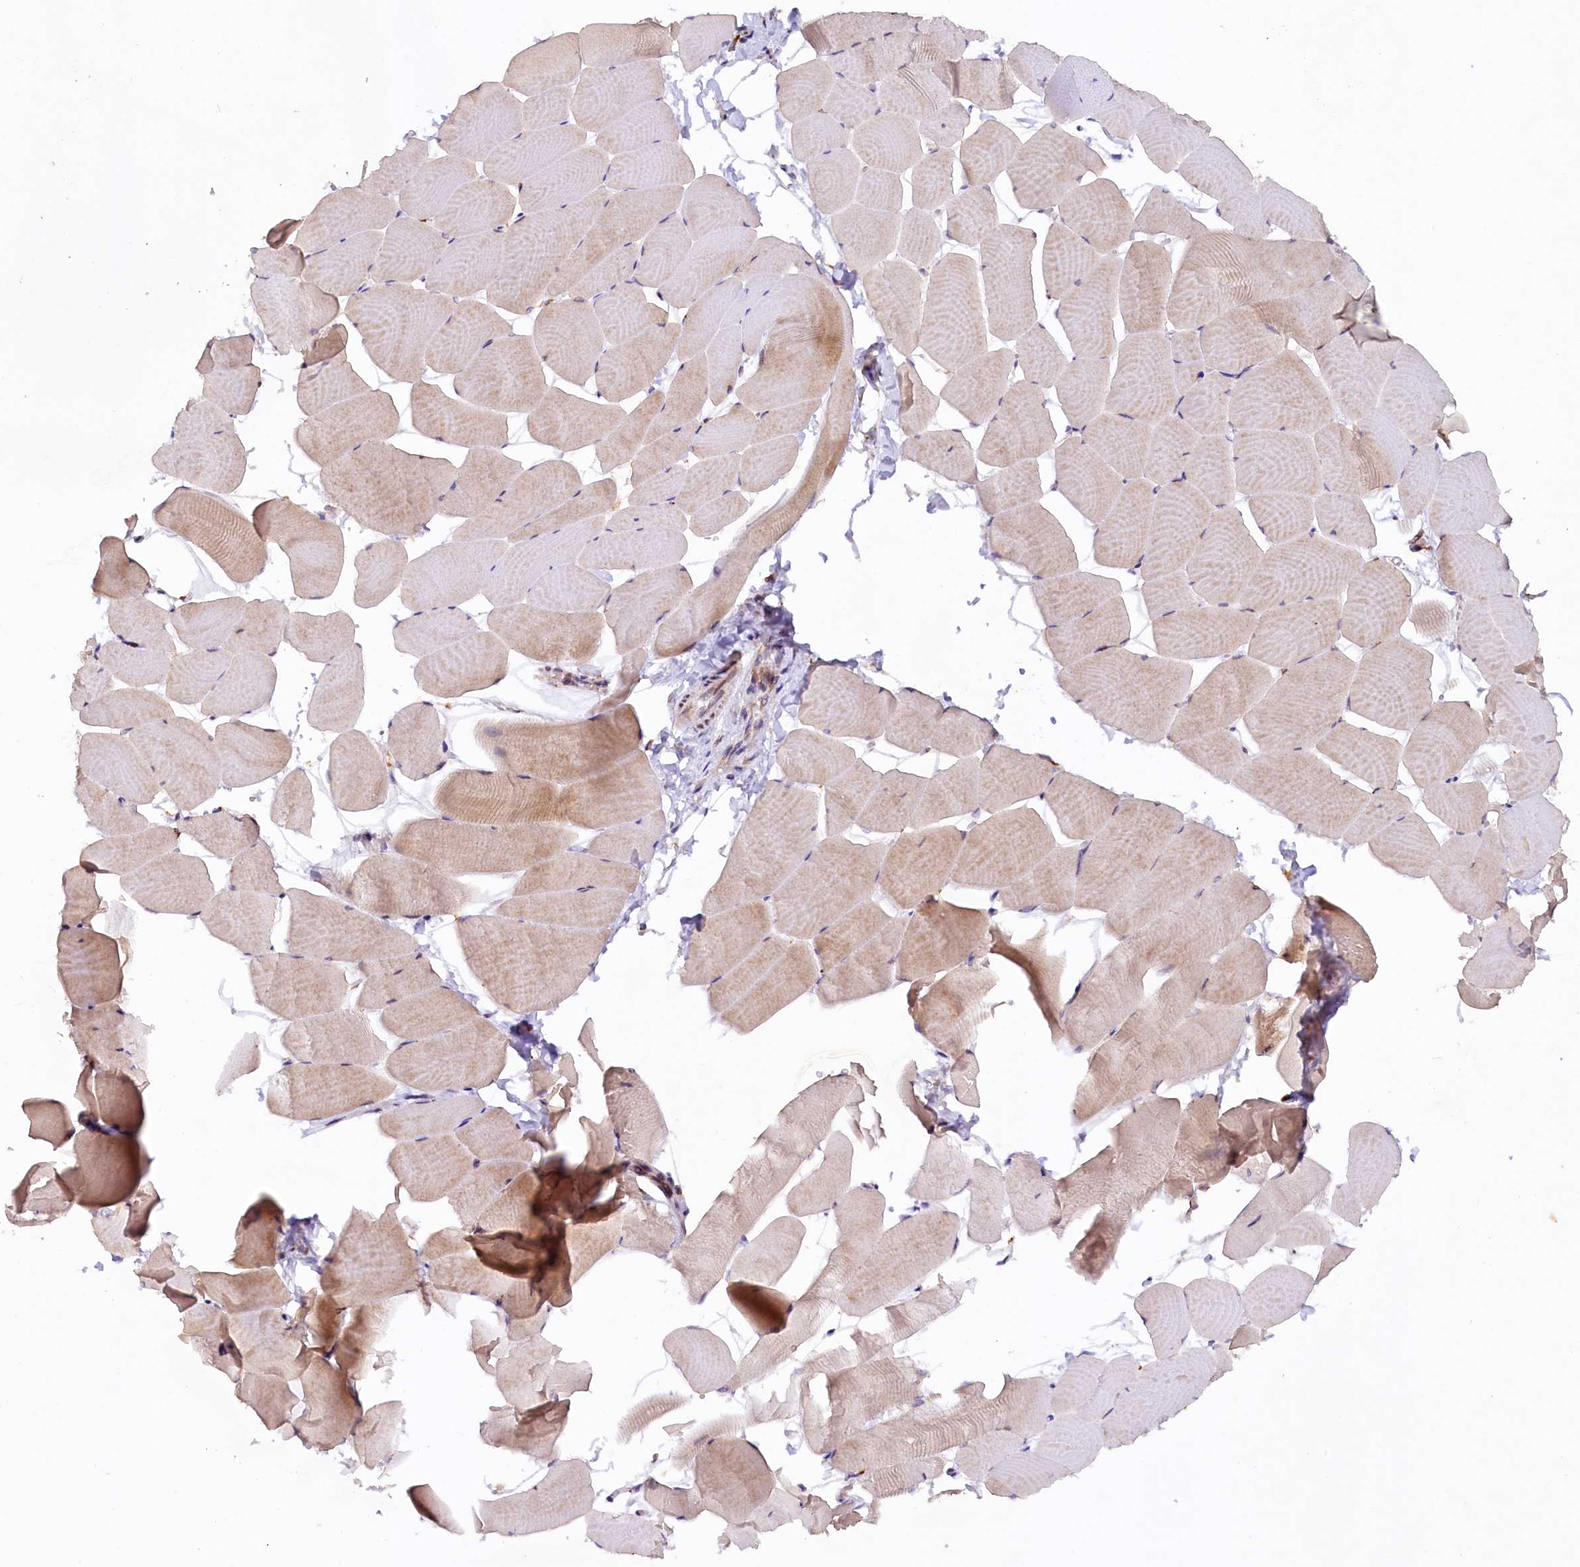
{"staining": {"intensity": "moderate", "quantity": "25%-75%", "location": "cytoplasmic/membranous"}, "tissue": "skeletal muscle", "cell_type": "Myocytes", "image_type": "normal", "snomed": [{"axis": "morphology", "description": "Normal tissue, NOS"}, {"axis": "topography", "description": "Skeletal muscle"}], "caption": "Skeletal muscle stained with immunohistochemistry (IHC) demonstrates moderate cytoplasmic/membranous staining in about 25%-75% of myocytes. The protein is shown in brown color, while the nuclei are stained blue.", "gene": "SSC5D", "patient": {"sex": "male", "age": 25}}